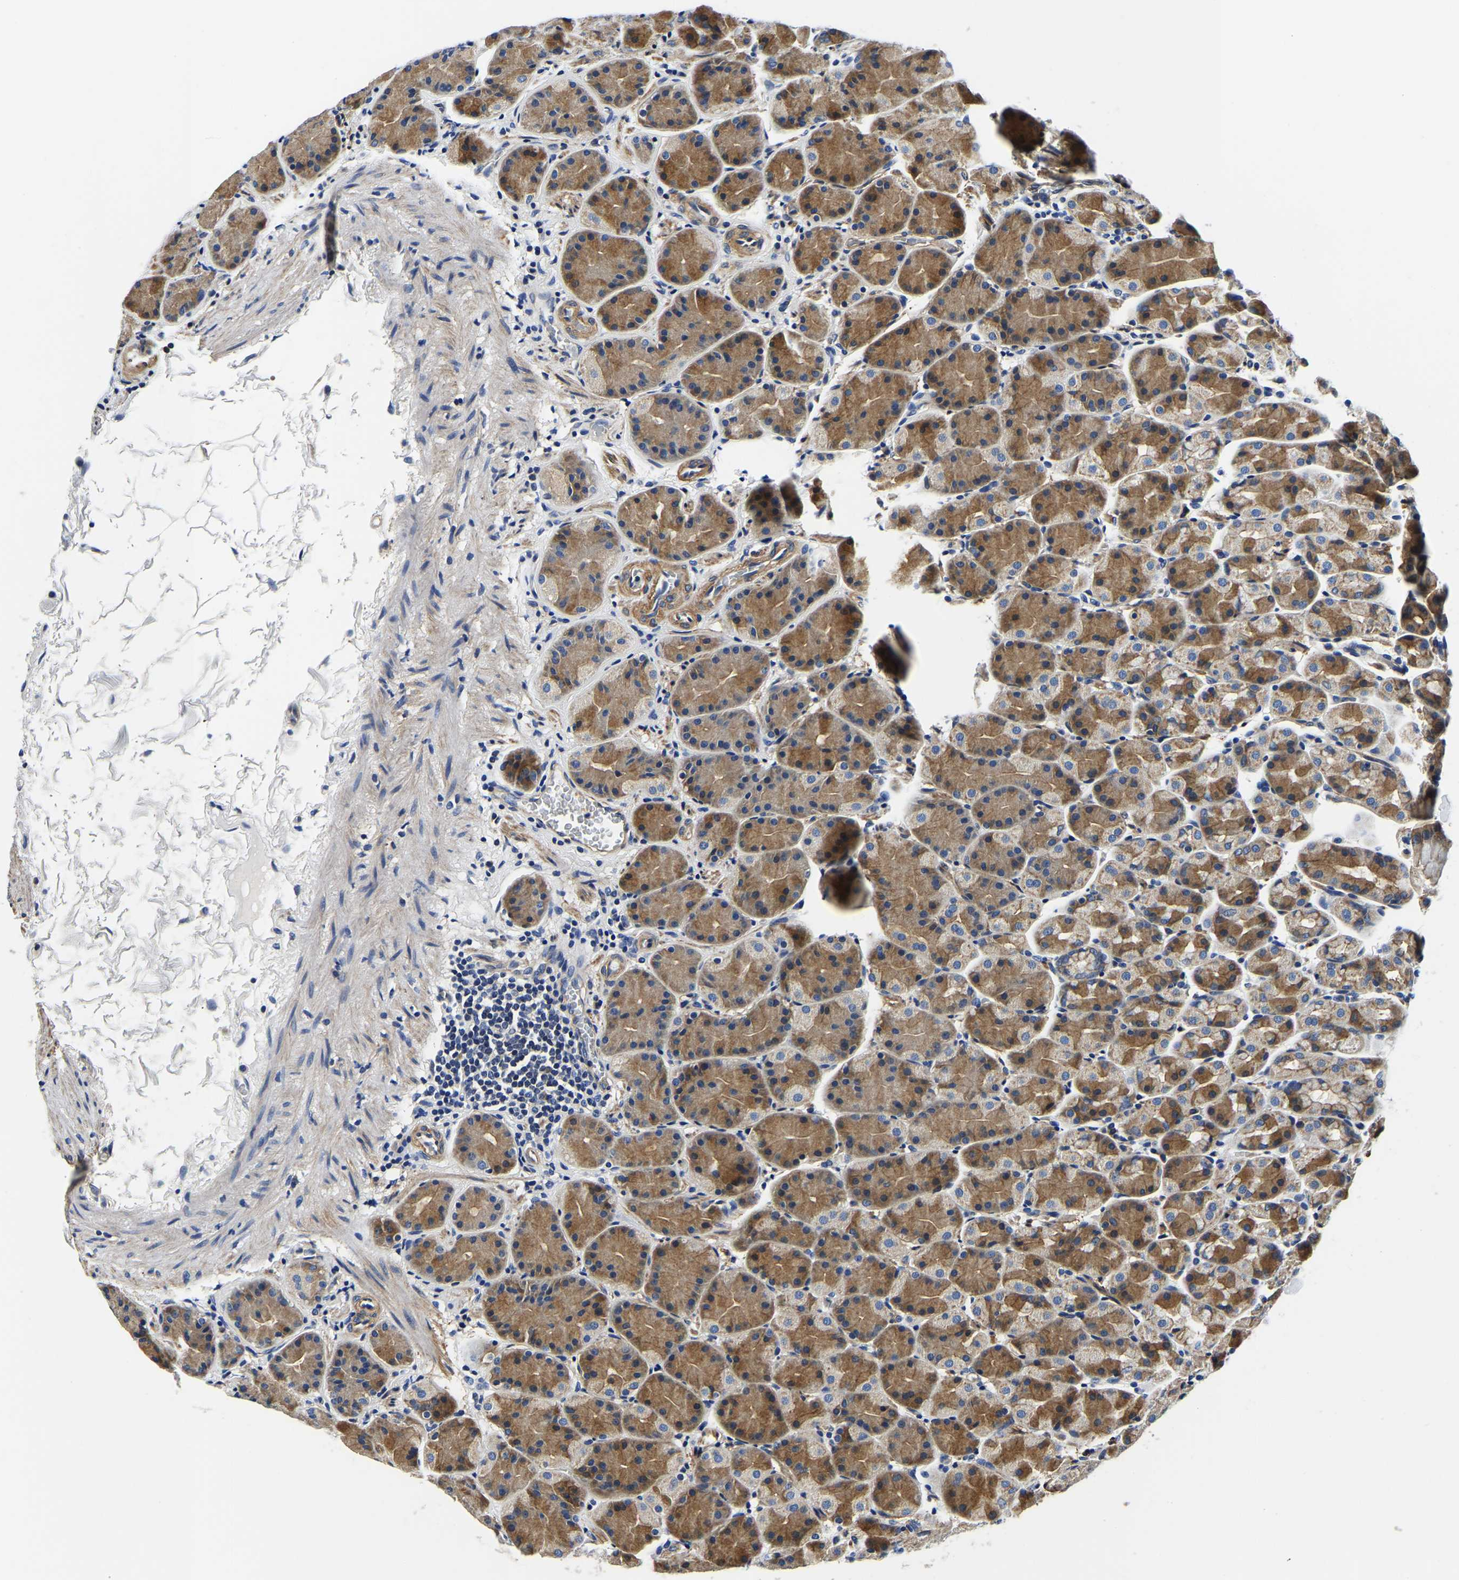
{"staining": {"intensity": "moderate", "quantity": ">75%", "location": "cytoplasmic/membranous"}, "tissue": "stomach", "cell_type": "Glandular cells", "image_type": "normal", "snomed": [{"axis": "morphology", "description": "Normal tissue, NOS"}, {"axis": "topography", "description": "Stomach"}], "caption": "Immunohistochemical staining of unremarkable human stomach shows moderate cytoplasmic/membranous protein expression in approximately >75% of glandular cells.", "gene": "KCTD17", "patient": {"sex": "male", "age": 42}}